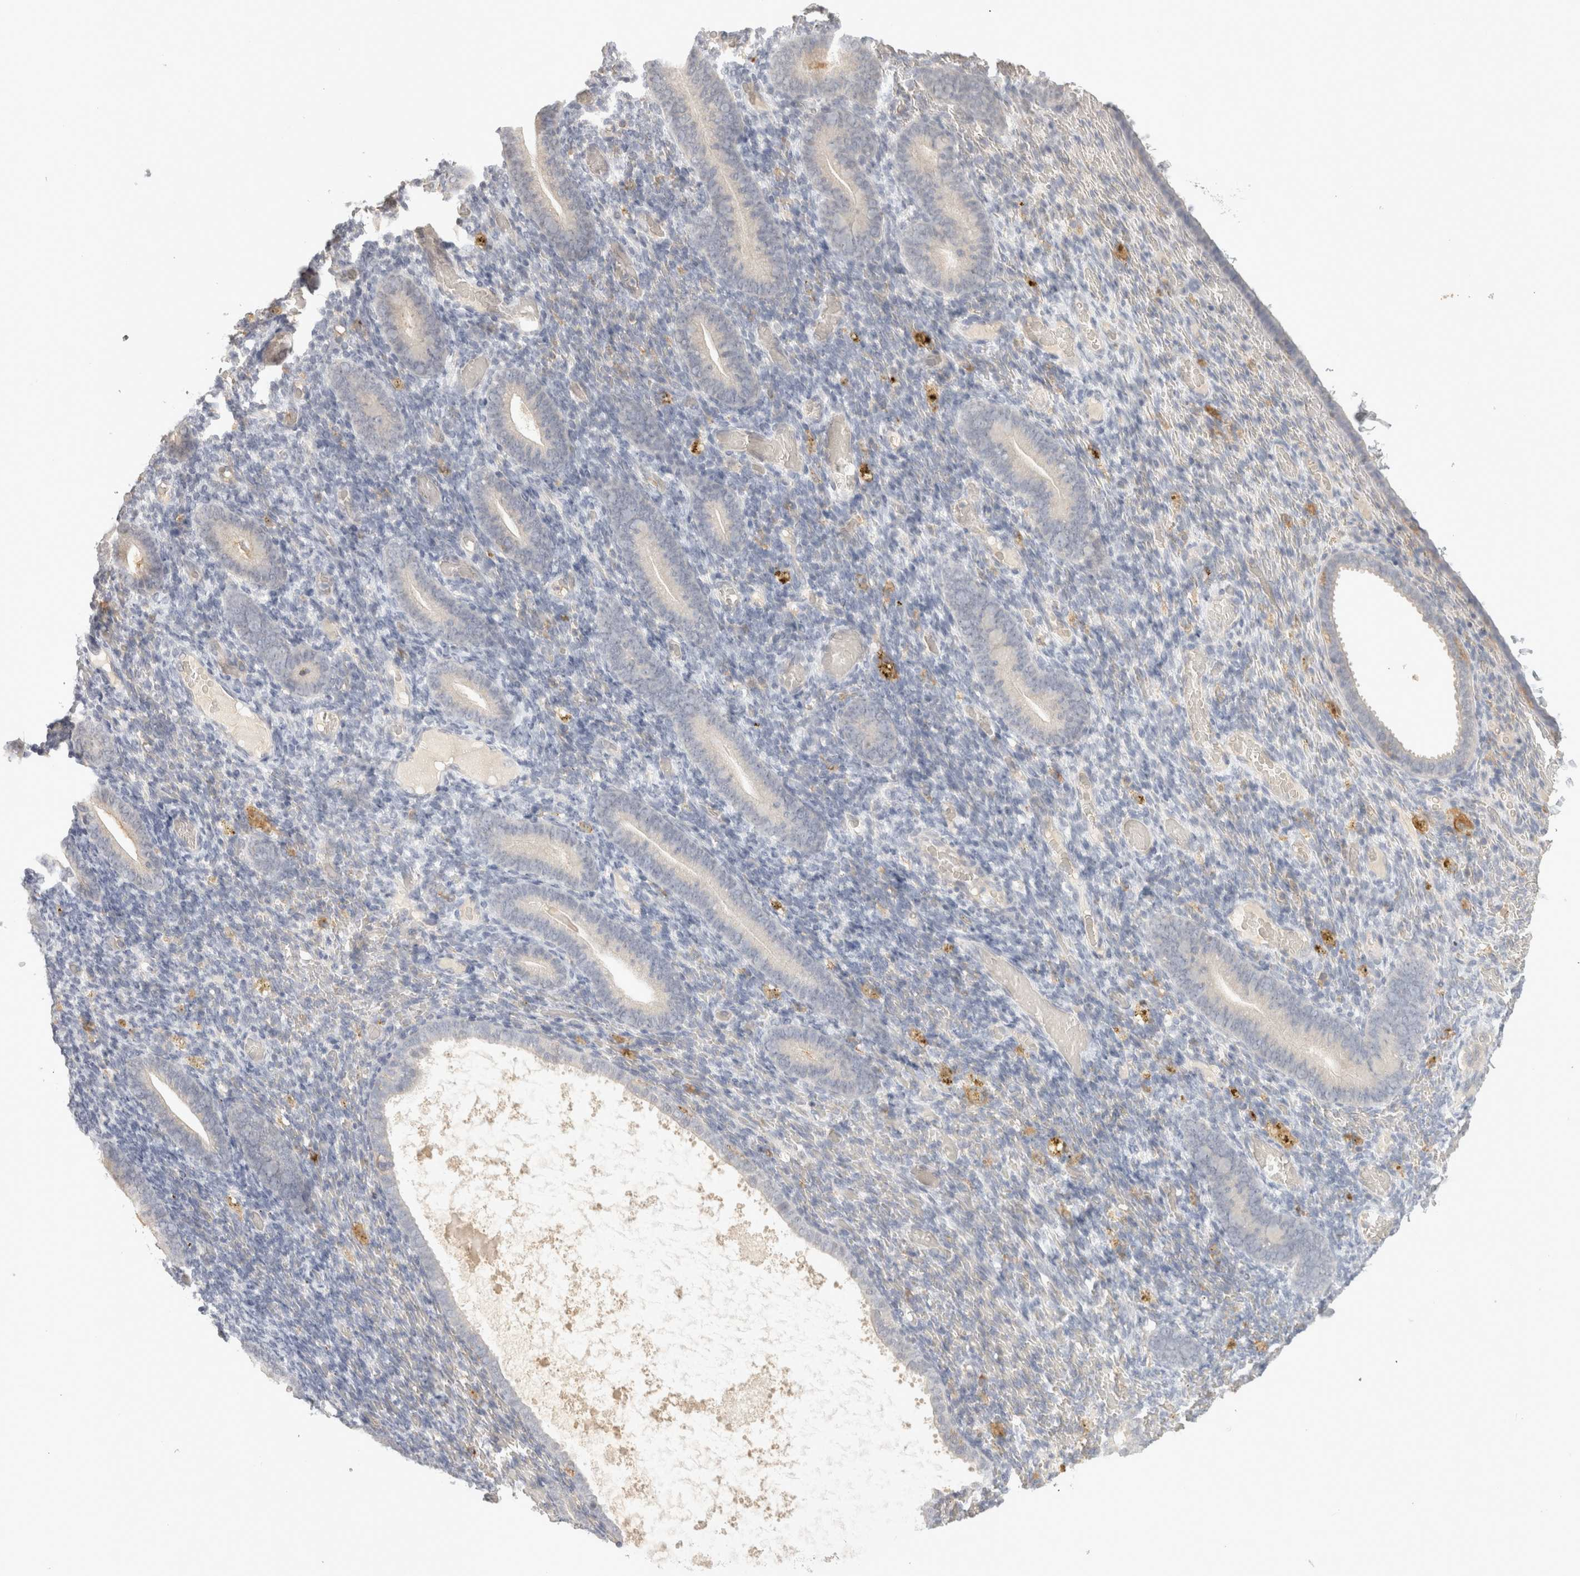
{"staining": {"intensity": "negative", "quantity": "none", "location": "none"}, "tissue": "endometrium", "cell_type": "Cells in endometrial stroma", "image_type": "normal", "snomed": [{"axis": "morphology", "description": "Normal tissue, NOS"}, {"axis": "topography", "description": "Endometrium"}], "caption": "A micrograph of human endometrium is negative for staining in cells in endometrial stroma. (Brightfield microscopy of DAB immunohistochemistry (IHC) at high magnification).", "gene": "HAVCR2", "patient": {"sex": "female", "age": 51}}